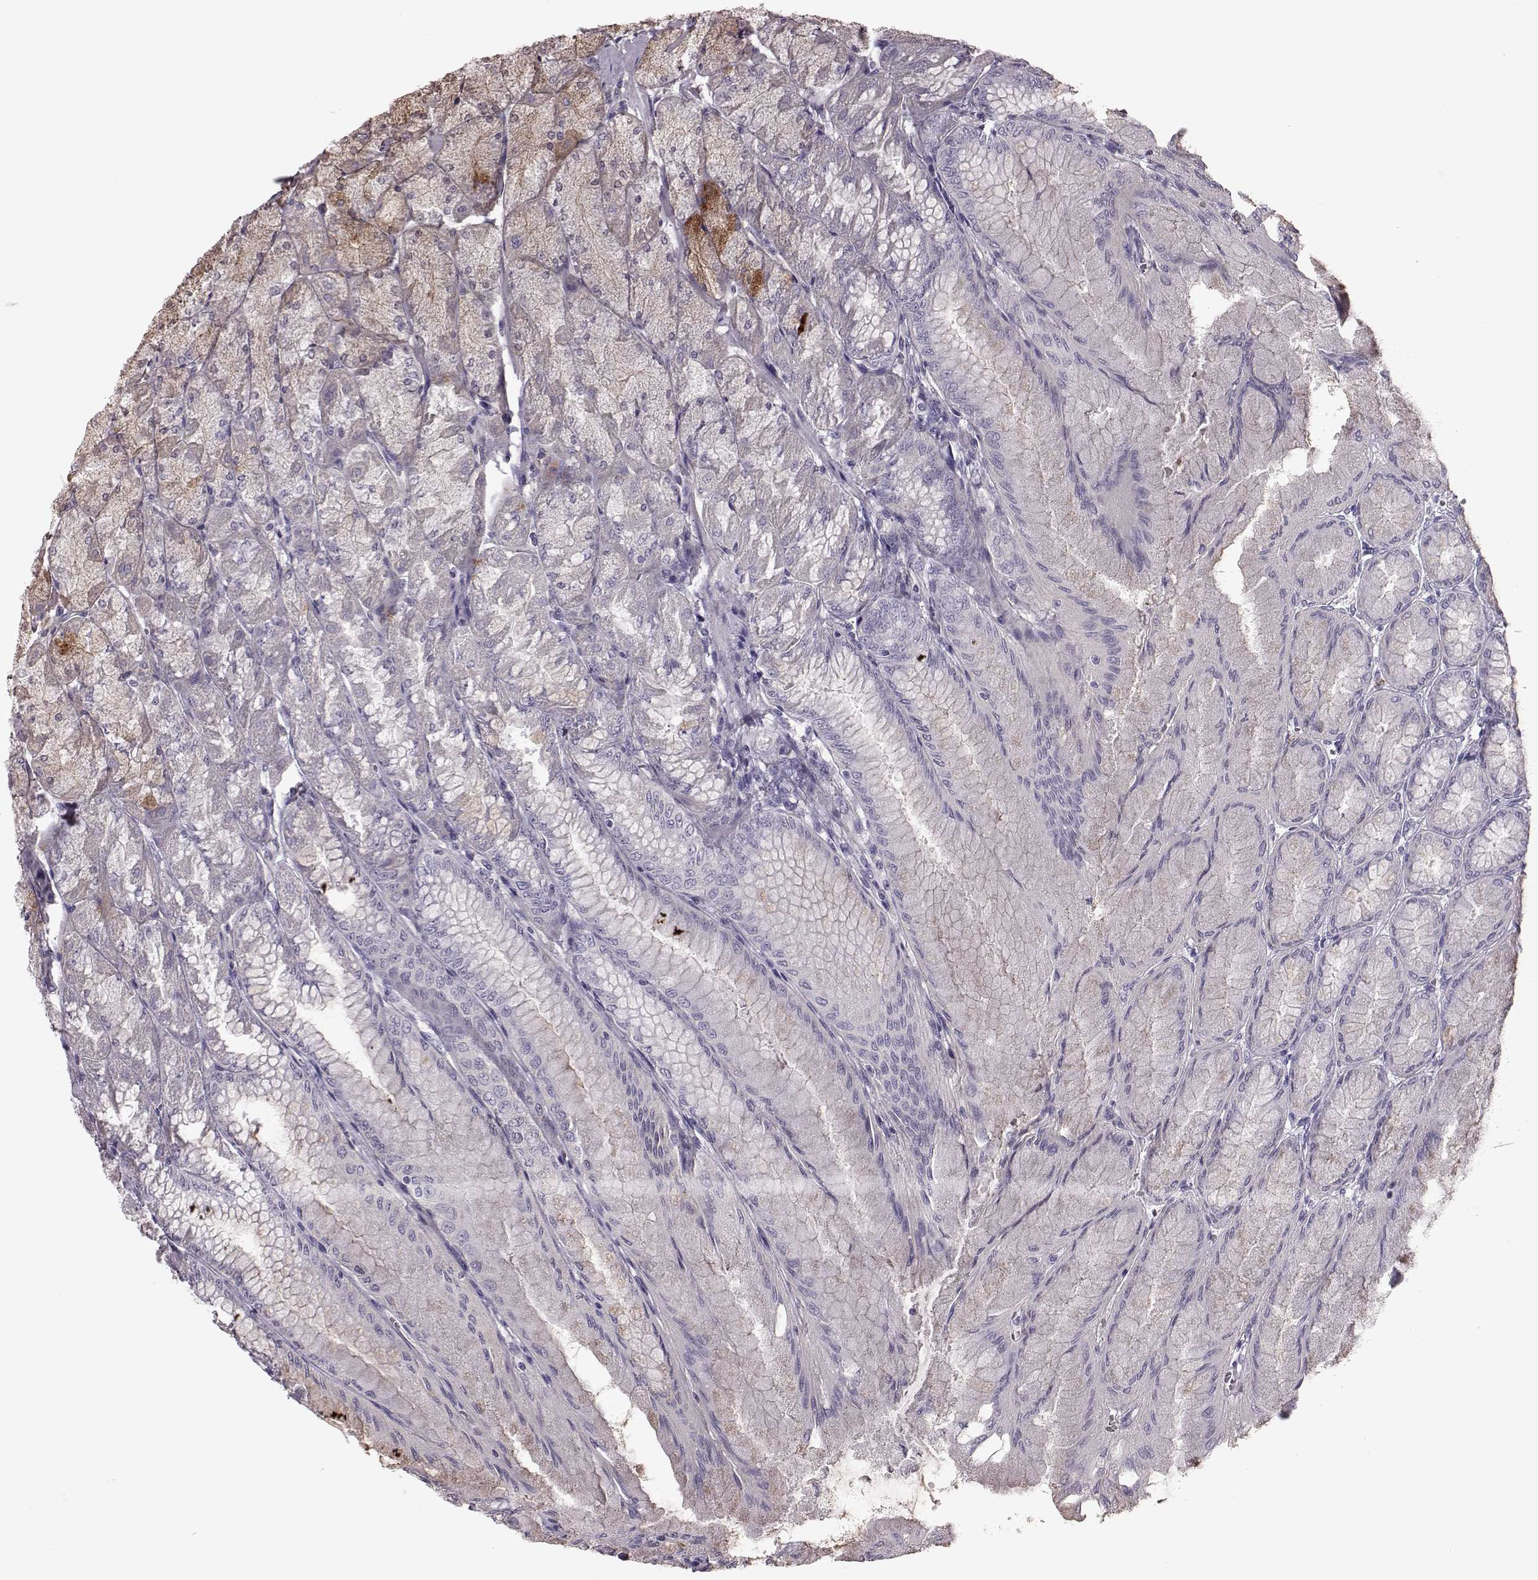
{"staining": {"intensity": "moderate", "quantity": "<25%", "location": "cytoplasmic/membranous"}, "tissue": "stomach", "cell_type": "Glandular cells", "image_type": "normal", "snomed": [{"axis": "morphology", "description": "Normal tissue, NOS"}, {"axis": "topography", "description": "Stomach, upper"}], "caption": "About <25% of glandular cells in benign human stomach demonstrate moderate cytoplasmic/membranous protein positivity as visualized by brown immunohistochemical staining.", "gene": "SNTG1", "patient": {"sex": "male", "age": 60}}